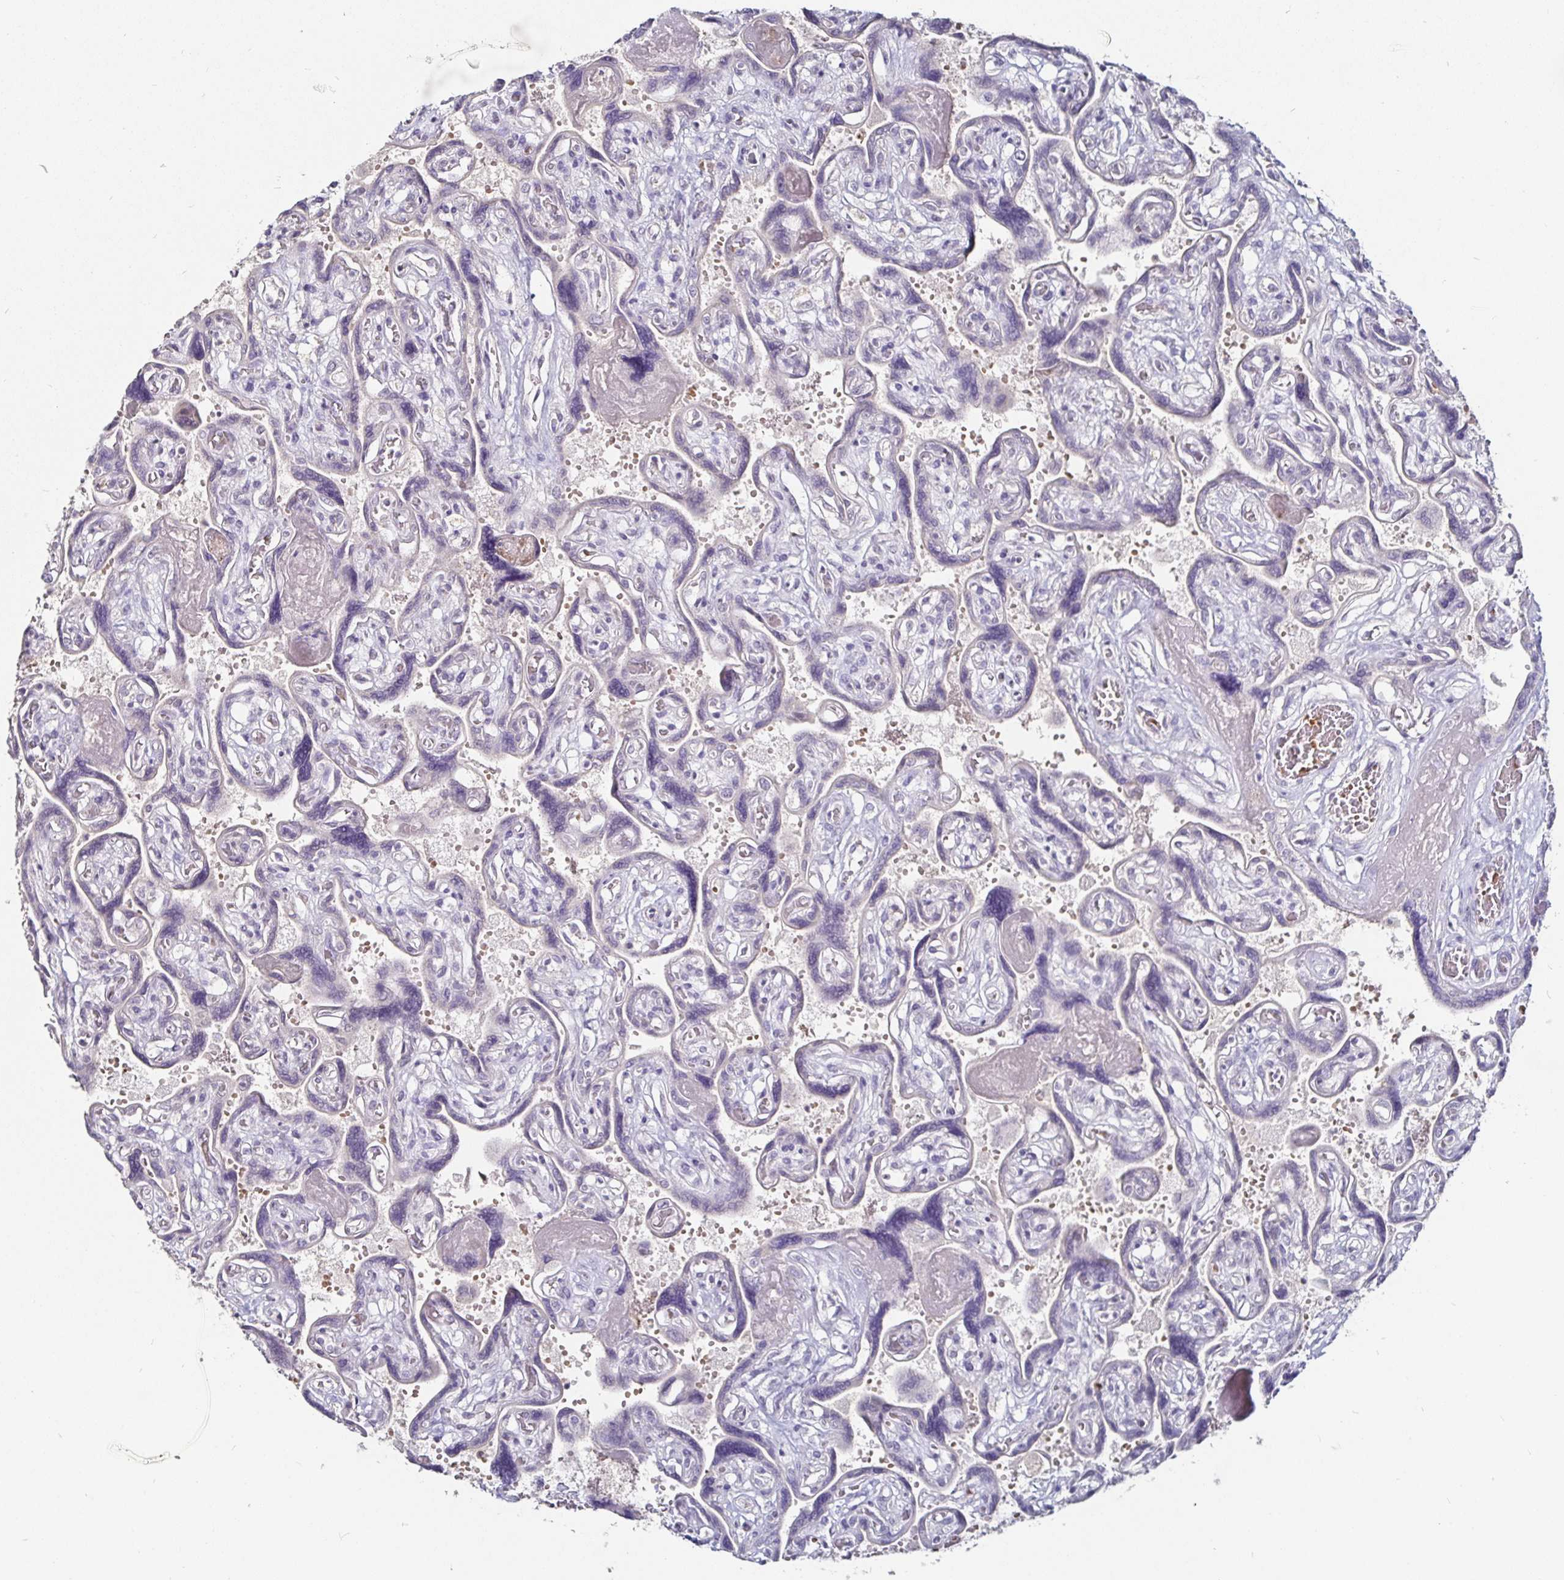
{"staining": {"intensity": "negative", "quantity": "none", "location": "none"}, "tissue": "placenta", "cell_type": "Decidual cells", "image_type": "normal", "snomed": [{"axis": "morphology", "description": "Normal tissue, NOS"}, {"axis": "topography", "description": "Placenta"}], "caption": "The micrograph demonstrates no significant staining in decidual cells of placenta. The staining was performed using DAB to visualize the protein expression in brown, while the nuclei were stained in blue with hematoxylin (Magnification: 20x).", "gene": "FAIM2", "patient": {"sex": "female", "age": 32}}